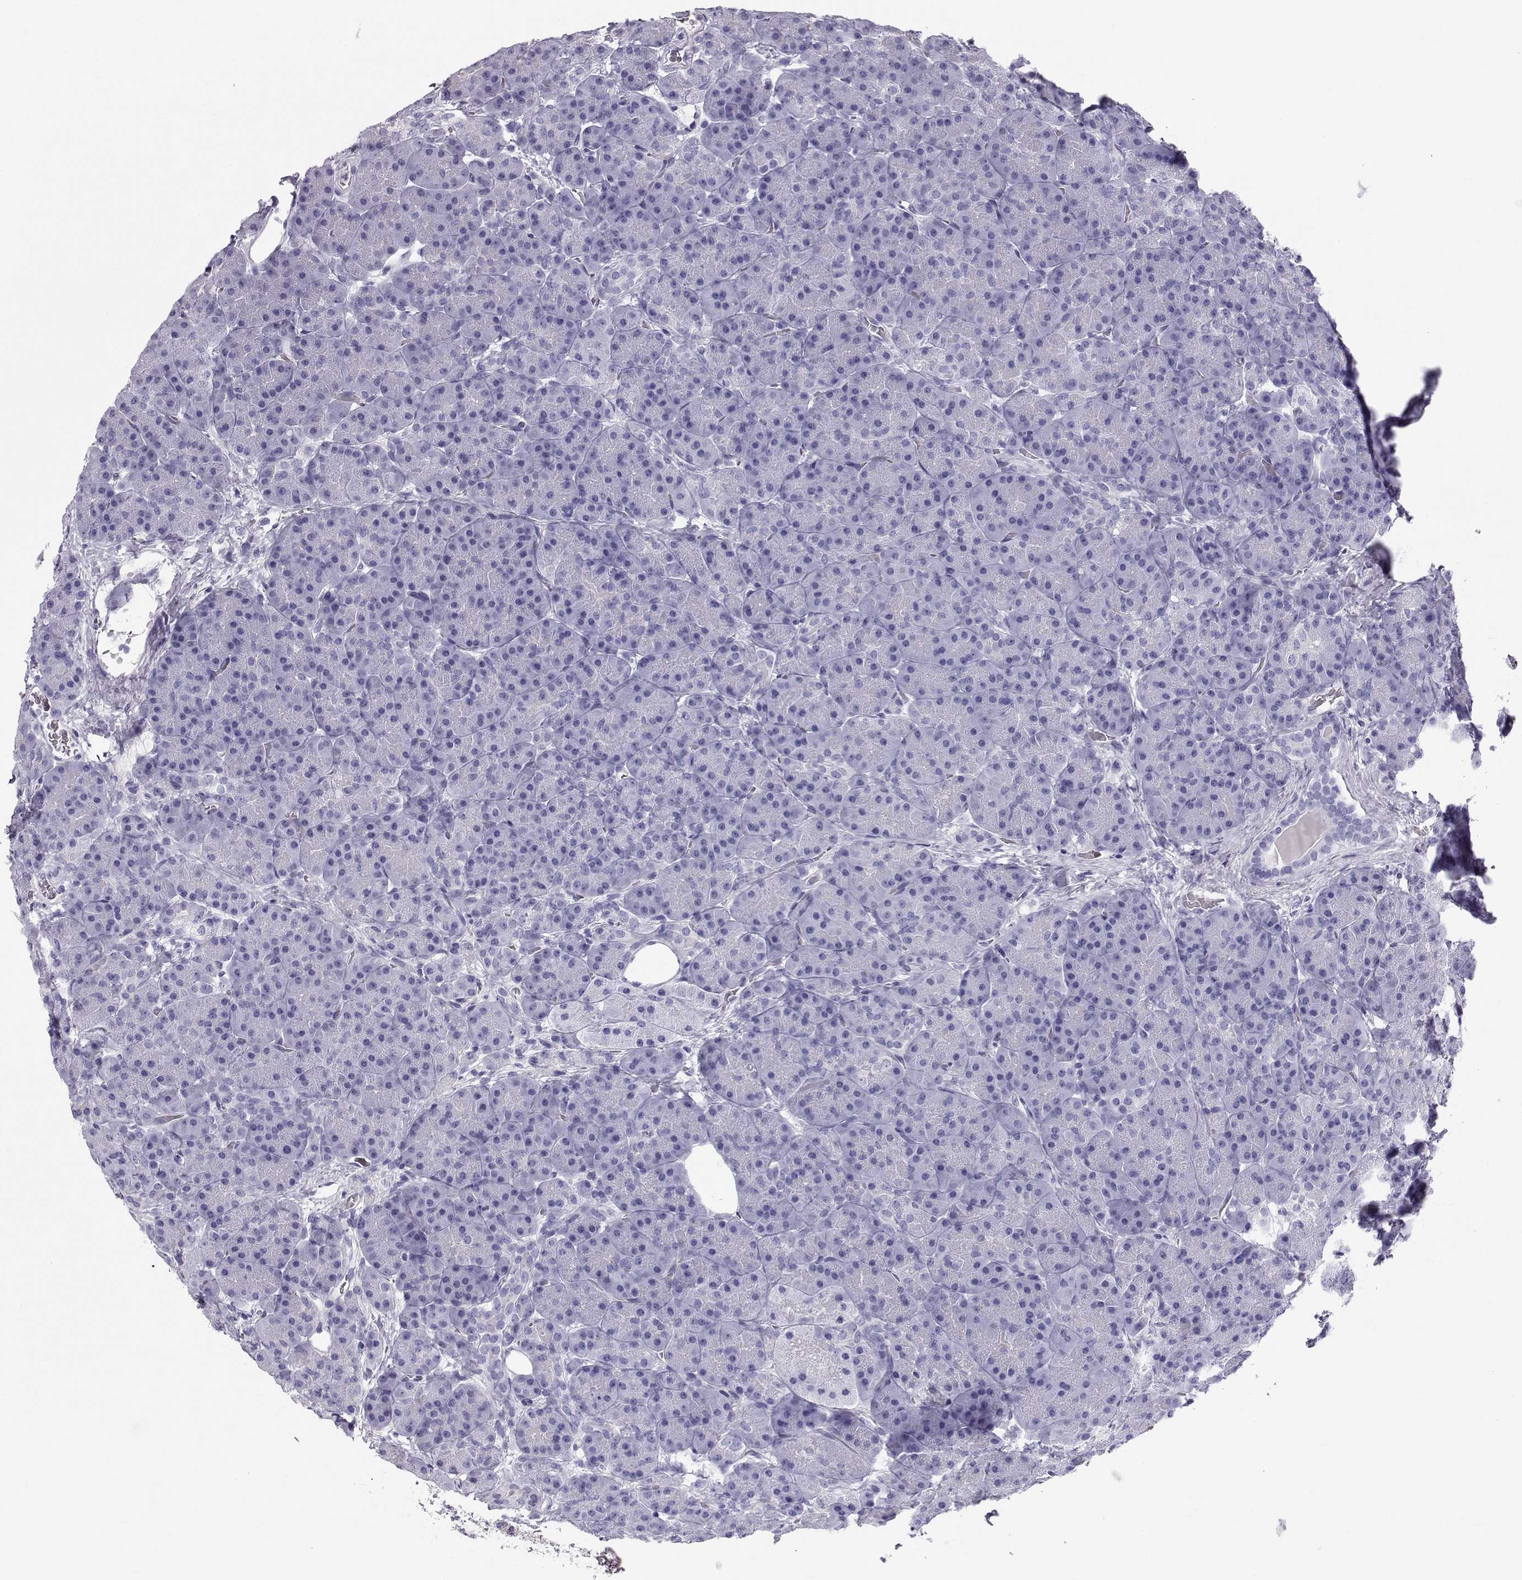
{"staining": {"intensity": "negative", "quantity": "none", "location": "none"}, "tissue": "pancreas", "cell_type": "Exocrine glandular cells", "image_type": "normal", "snomed": [{"axis": "morphology", "description": "Normal tissue, NOS"}, {"axis": "topography", "description": "Pancreas"}], "caption": "Immunohistochemical staining of benign pancreas exhibits no significant positivity in exocrine glandular cells.", "gene": "RD3", "patient": {"sex": "male", "age": 57}}